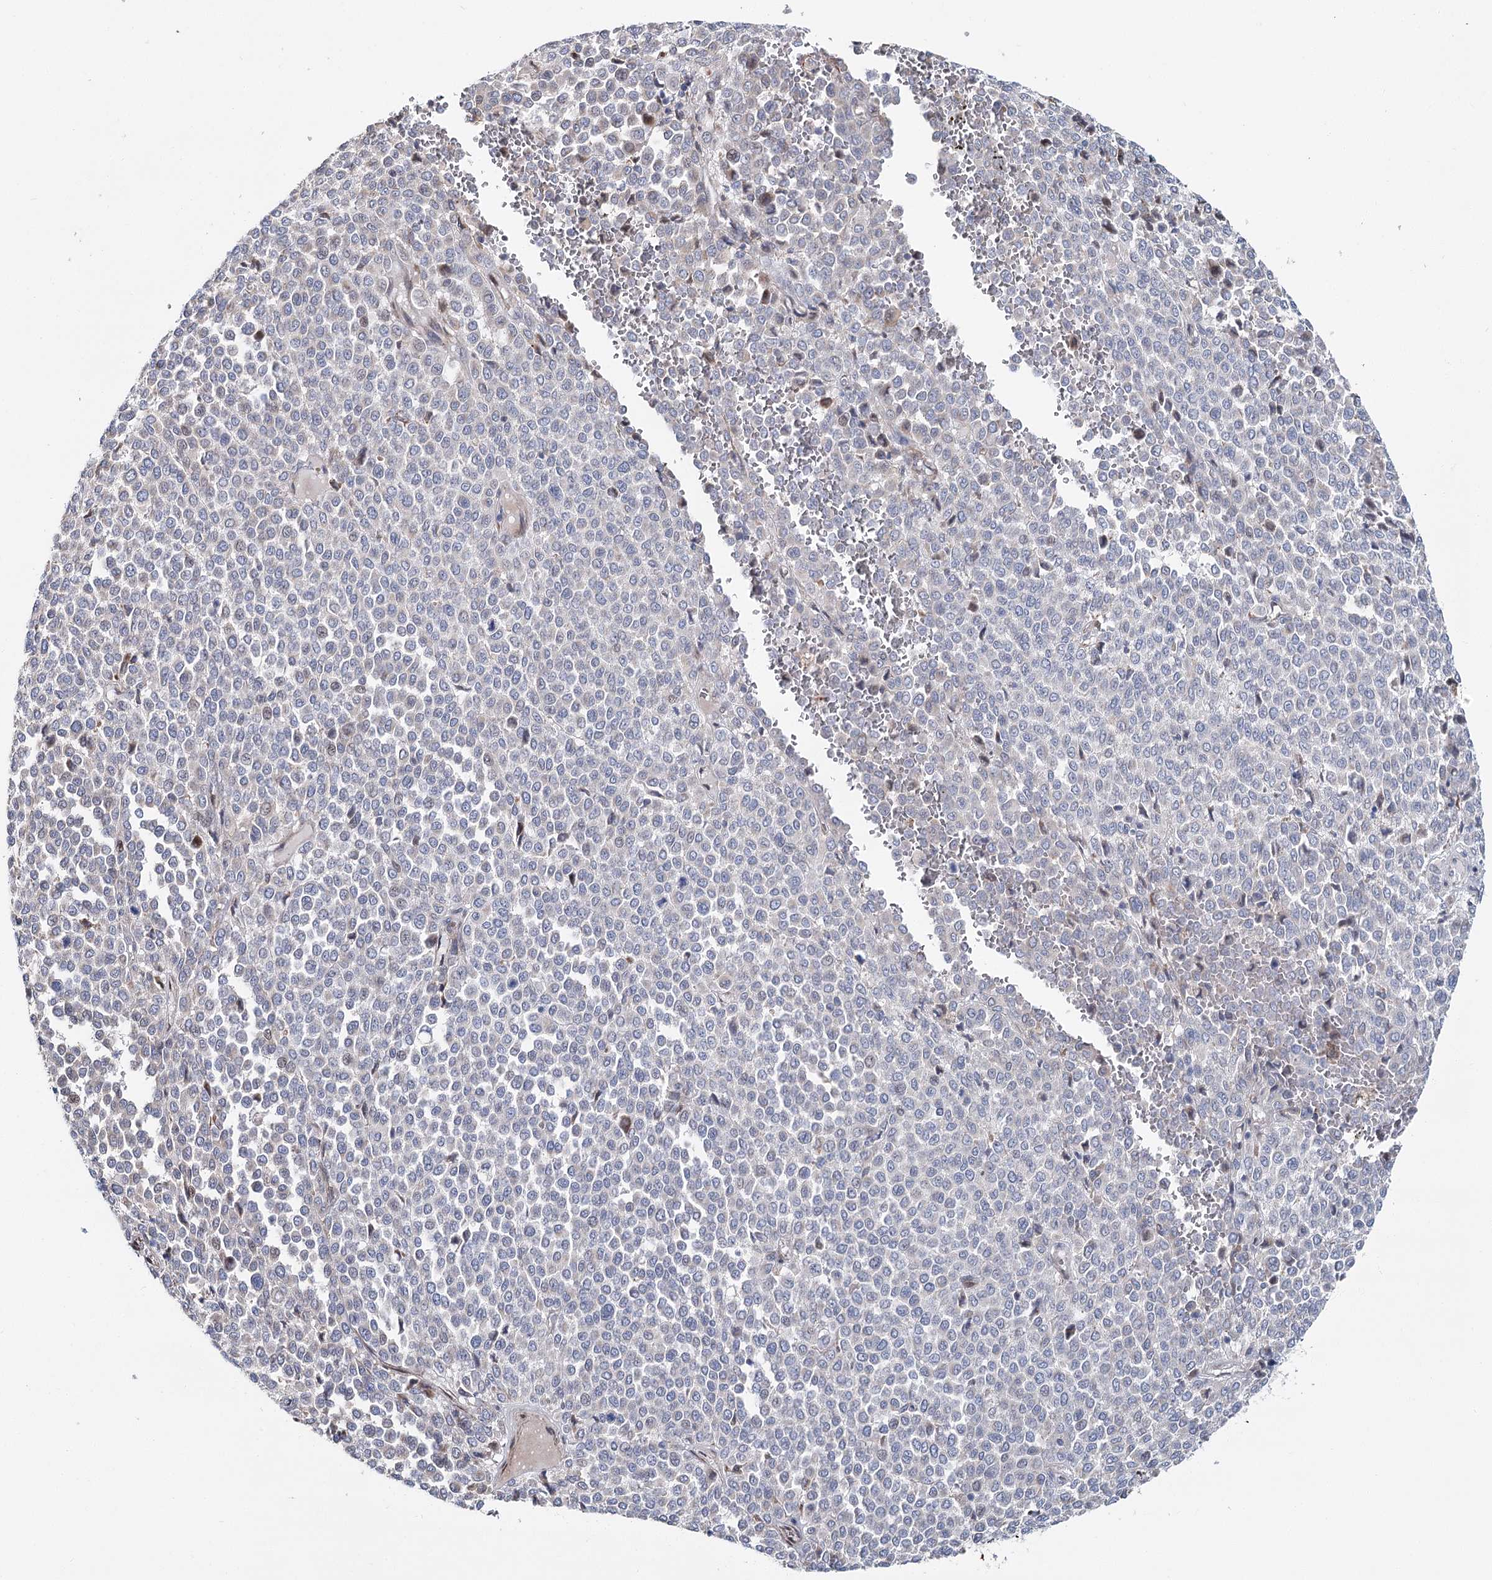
{"staining": {"intensity": "negative", "quantity": "none", "location": "none"}, "tissue": "melanoma", "cell_type": "Tumor cells", "image_type": "cancer", "snomed": [{"axis": "morphology", "description": "Malignant melanoma, Metastatic site"}, {"axis": "topography", "description": "Pancreas"}], "caption": "Immunohistochemical staining of human melanoma displays no significant staining in tumor cells.", "gene": "CPLANE1", "patient": {"sex": "female", "age": 30}}